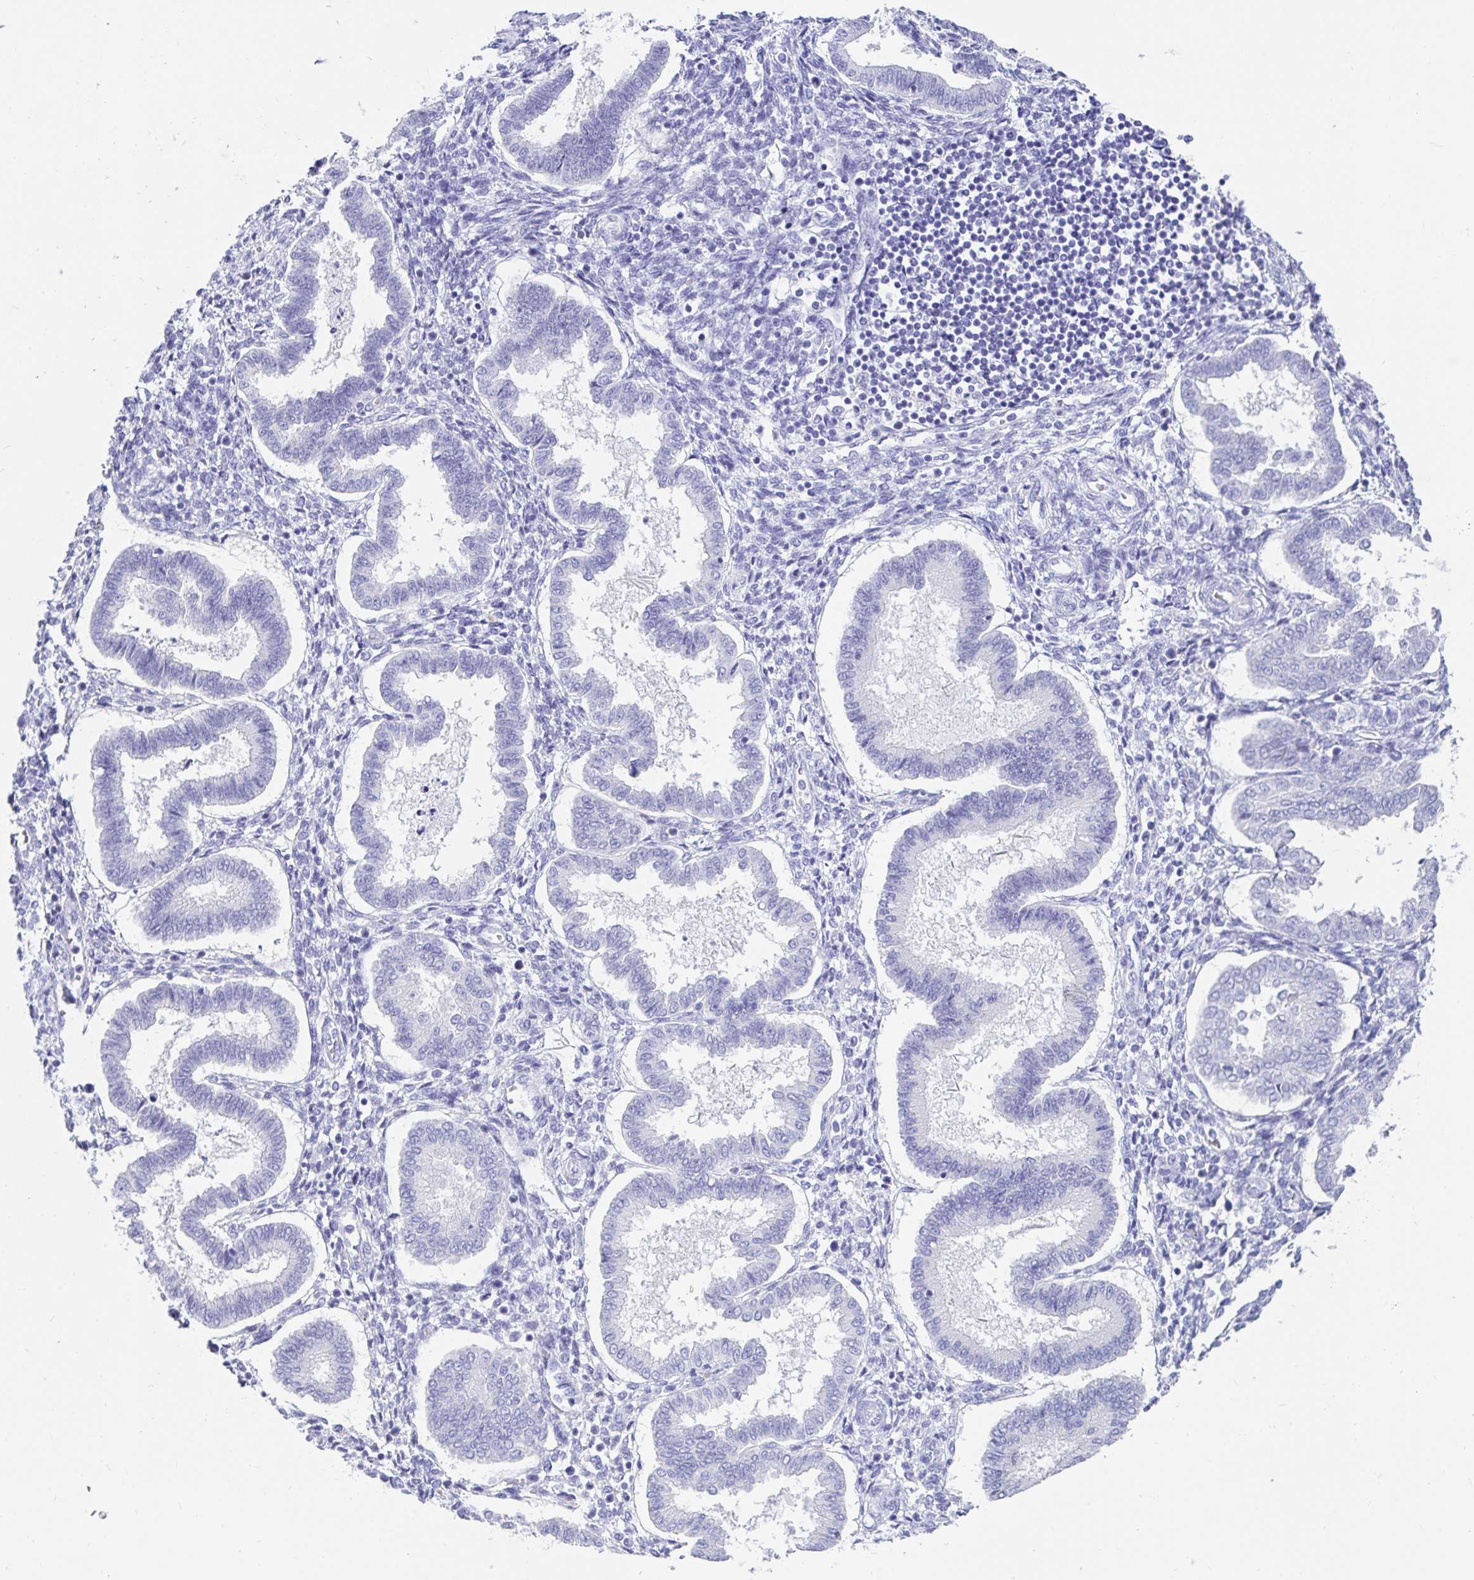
{"staining": {"intensity": "negative", "quantity": "none", "location": "none"}, "tissue": "endometrium", "cell_type": "Cells in endometrial stroma", "image_type": "normal", "snomed": [{"axis": "morphology", "description": "Normal tissue, NOS"}, {"axis": "topography", "description": "Endometrium"}], "caption": "Cells in endometrial stroma are negative for brown protein staining in unremarkable endometrium. (Stains: DAB immunohistochemistry with hematoxylin counter stain, Microscopy: brightfield microscopy at high magnification).", "gene": "ZPBP2", "patient": {"sex": "female", "age": 24}}